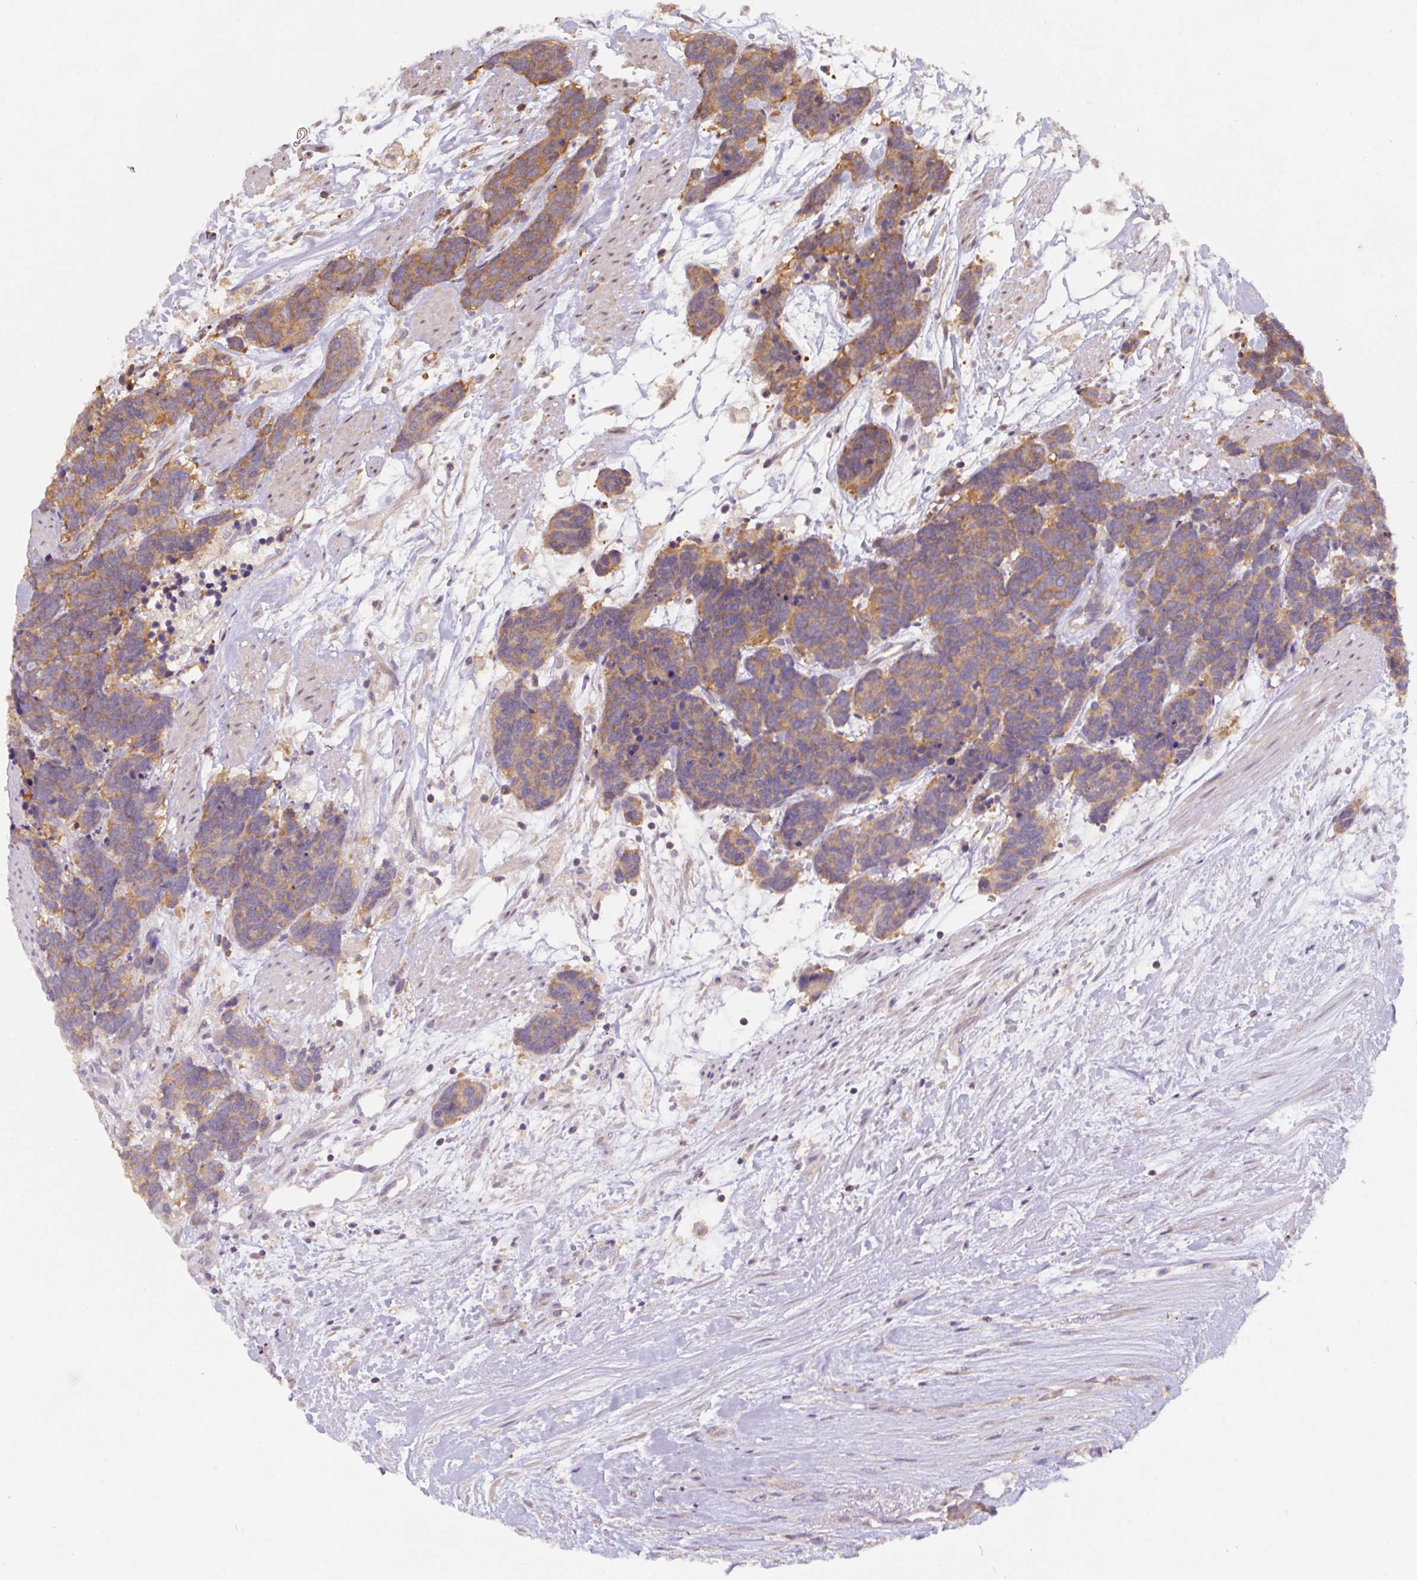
{"staining": {"intensity": "moderate", "quantity": ">75%", "location": "cytoplasmic/membranous"}, "tissue": "carcinoid", "cell_type": "Tumor cells", "image_type": "cancer", "snomed": [{"axis": "morphology", "description": "Carcinoma, NOS"}, {"axis": "morphology", "description": "Carcinoid, malignant, NOS"}, {"axis": "topography", "description": "Prostate"}], "caption": "Immunohistochemistry image of carcinoma stained for a protein (brown), which demonstrates medium levels of moderate cytoplasmic/membranous positivity in approximately >75% of tumor cells.", "gene": "ST13", "patient": {"sex": "male", "age": 57}}